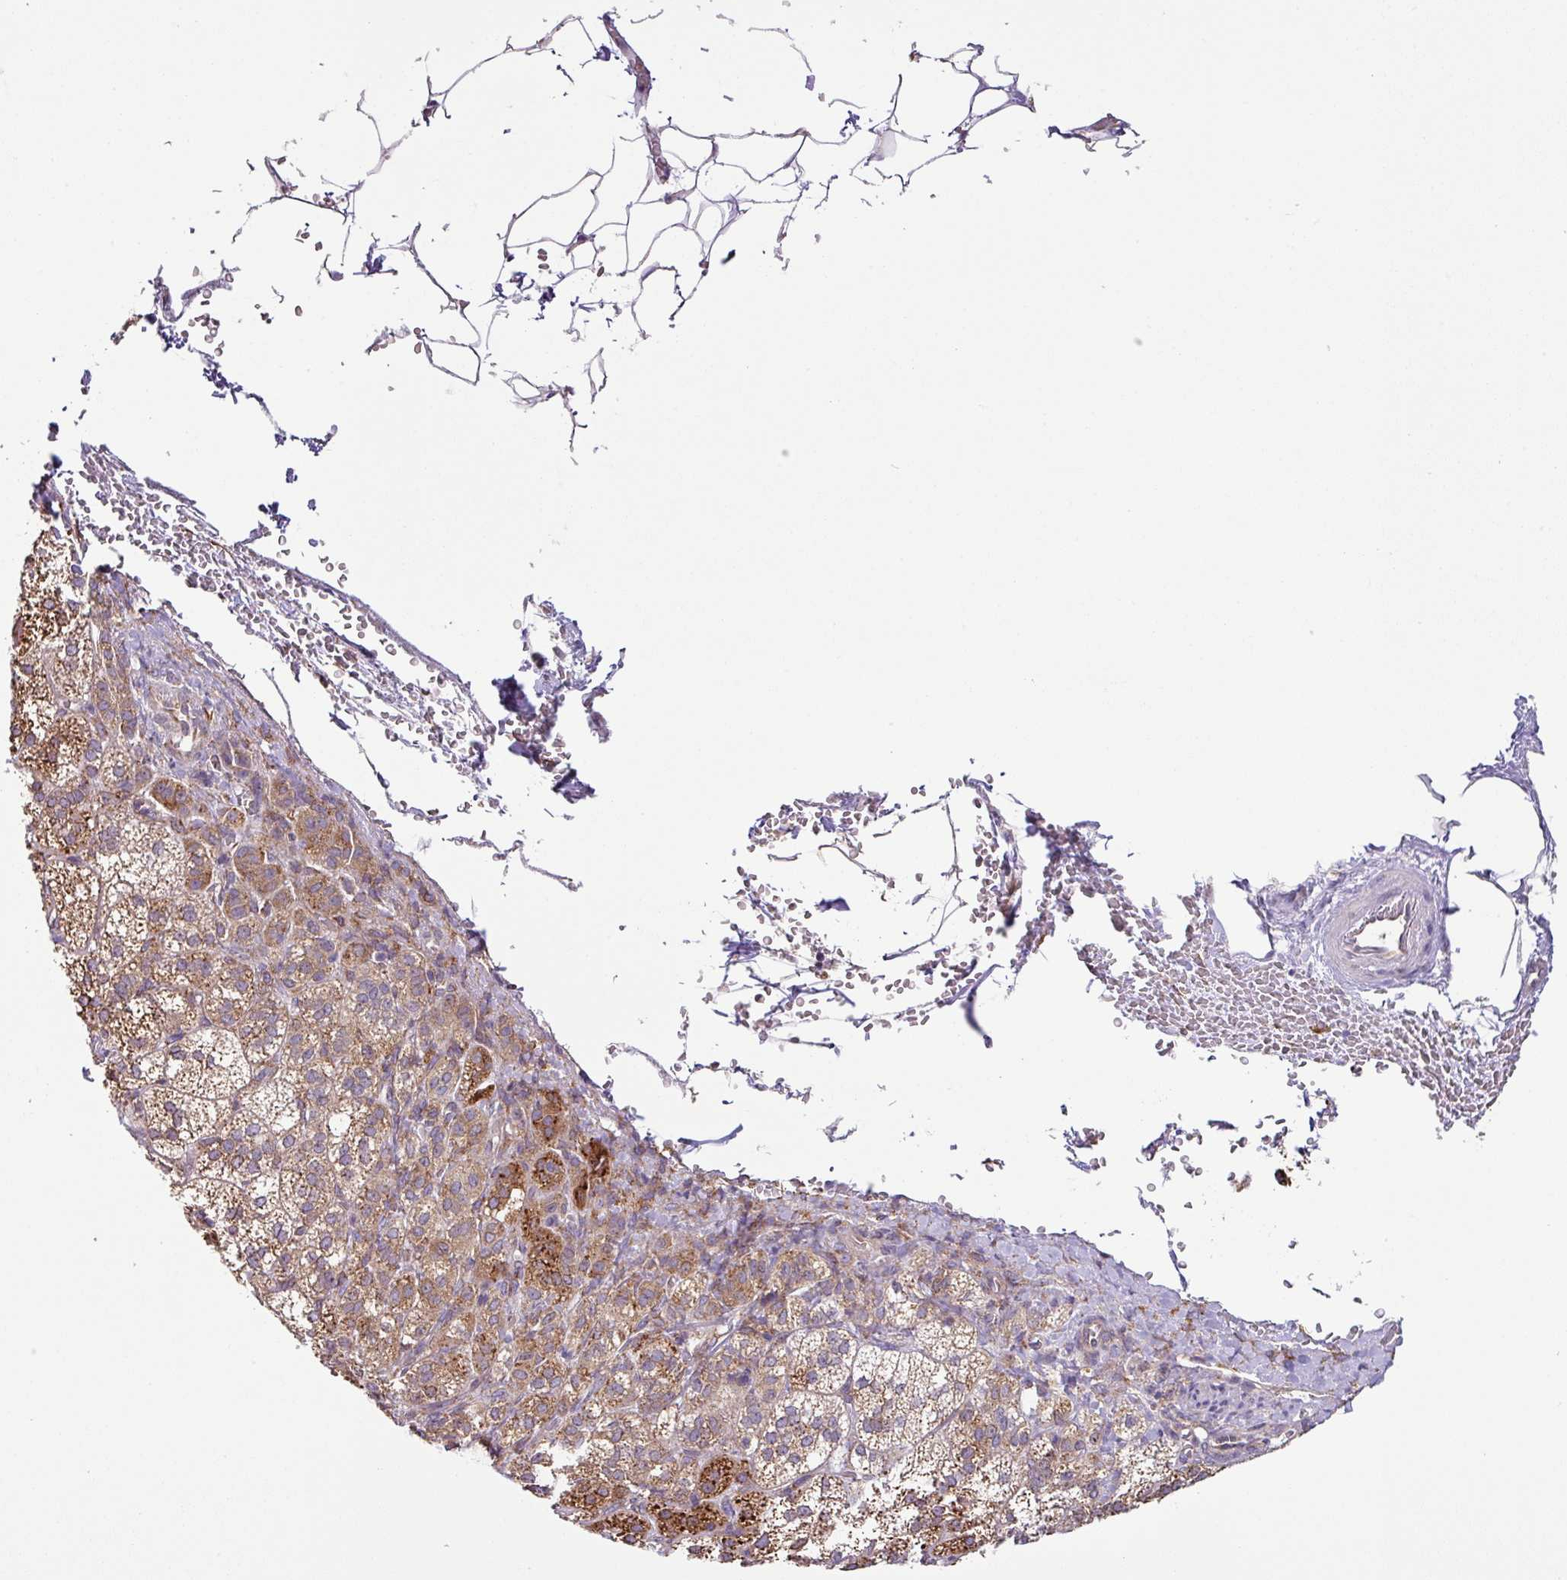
{"staining": {"intensity": "strong", "quantity": ">75%", "location": "cytoplasmic/membranous"}, "tissue": "adrenal gland", "cell_type": "Glandular cells", "image_type": "normal", "snomed": [{"axis": "morphology", "description": "Normal tissue, NOS"}, {"axis": "topography", "description": "Adrenal gland"}], "caption": "A brown stain highlights strong cytoplasmic/membranous positivity of a protein in glandular cells of benign human adrenal gland. (Stains: DAB in brown, nuclei in blue, Microscopy: brightfield microscopy at high magnification).", "gene": "SLC39A7", "patient": {"sex": "female", "age": 60}}